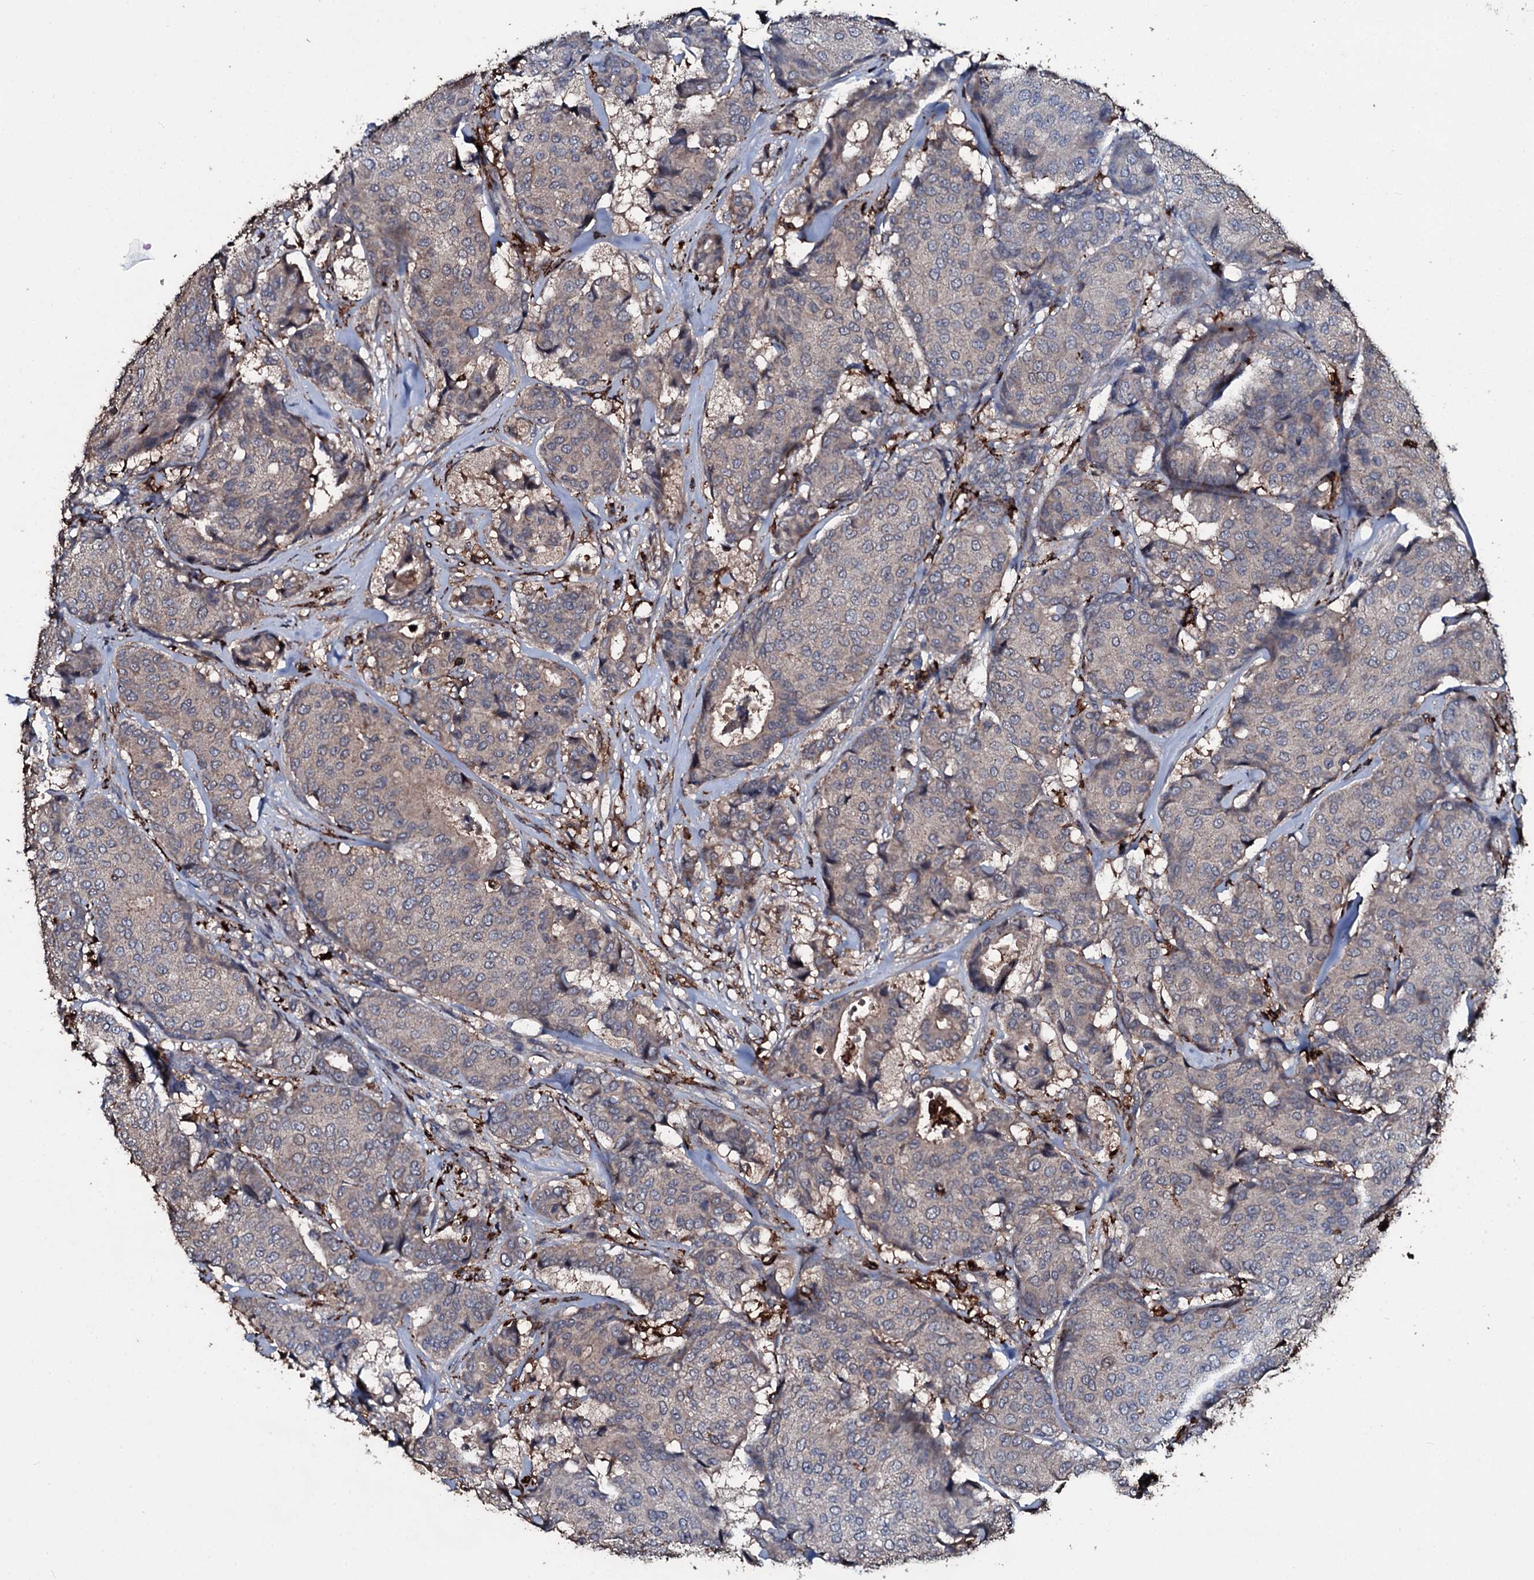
{"staining": {"intensity": "negative", "quantity": "none", "location": "none"}, "tissue": "breast cancer", "cell_type": "Tumor cells", "image_type": "cancer", "snomed": [{"axis": "morphology", "description": "Duct carcinoma"}, {"axis": "topography", "description": "Breast"}], "caption": "Tumor cells show no significant expression in infiltrating ductal carcinoma (breast). (DAB (3,3'-diaminobenzidine) IHC, high magnification).", "gene": "TPGS2", "patient": {"sex": "female", "age": 75}}